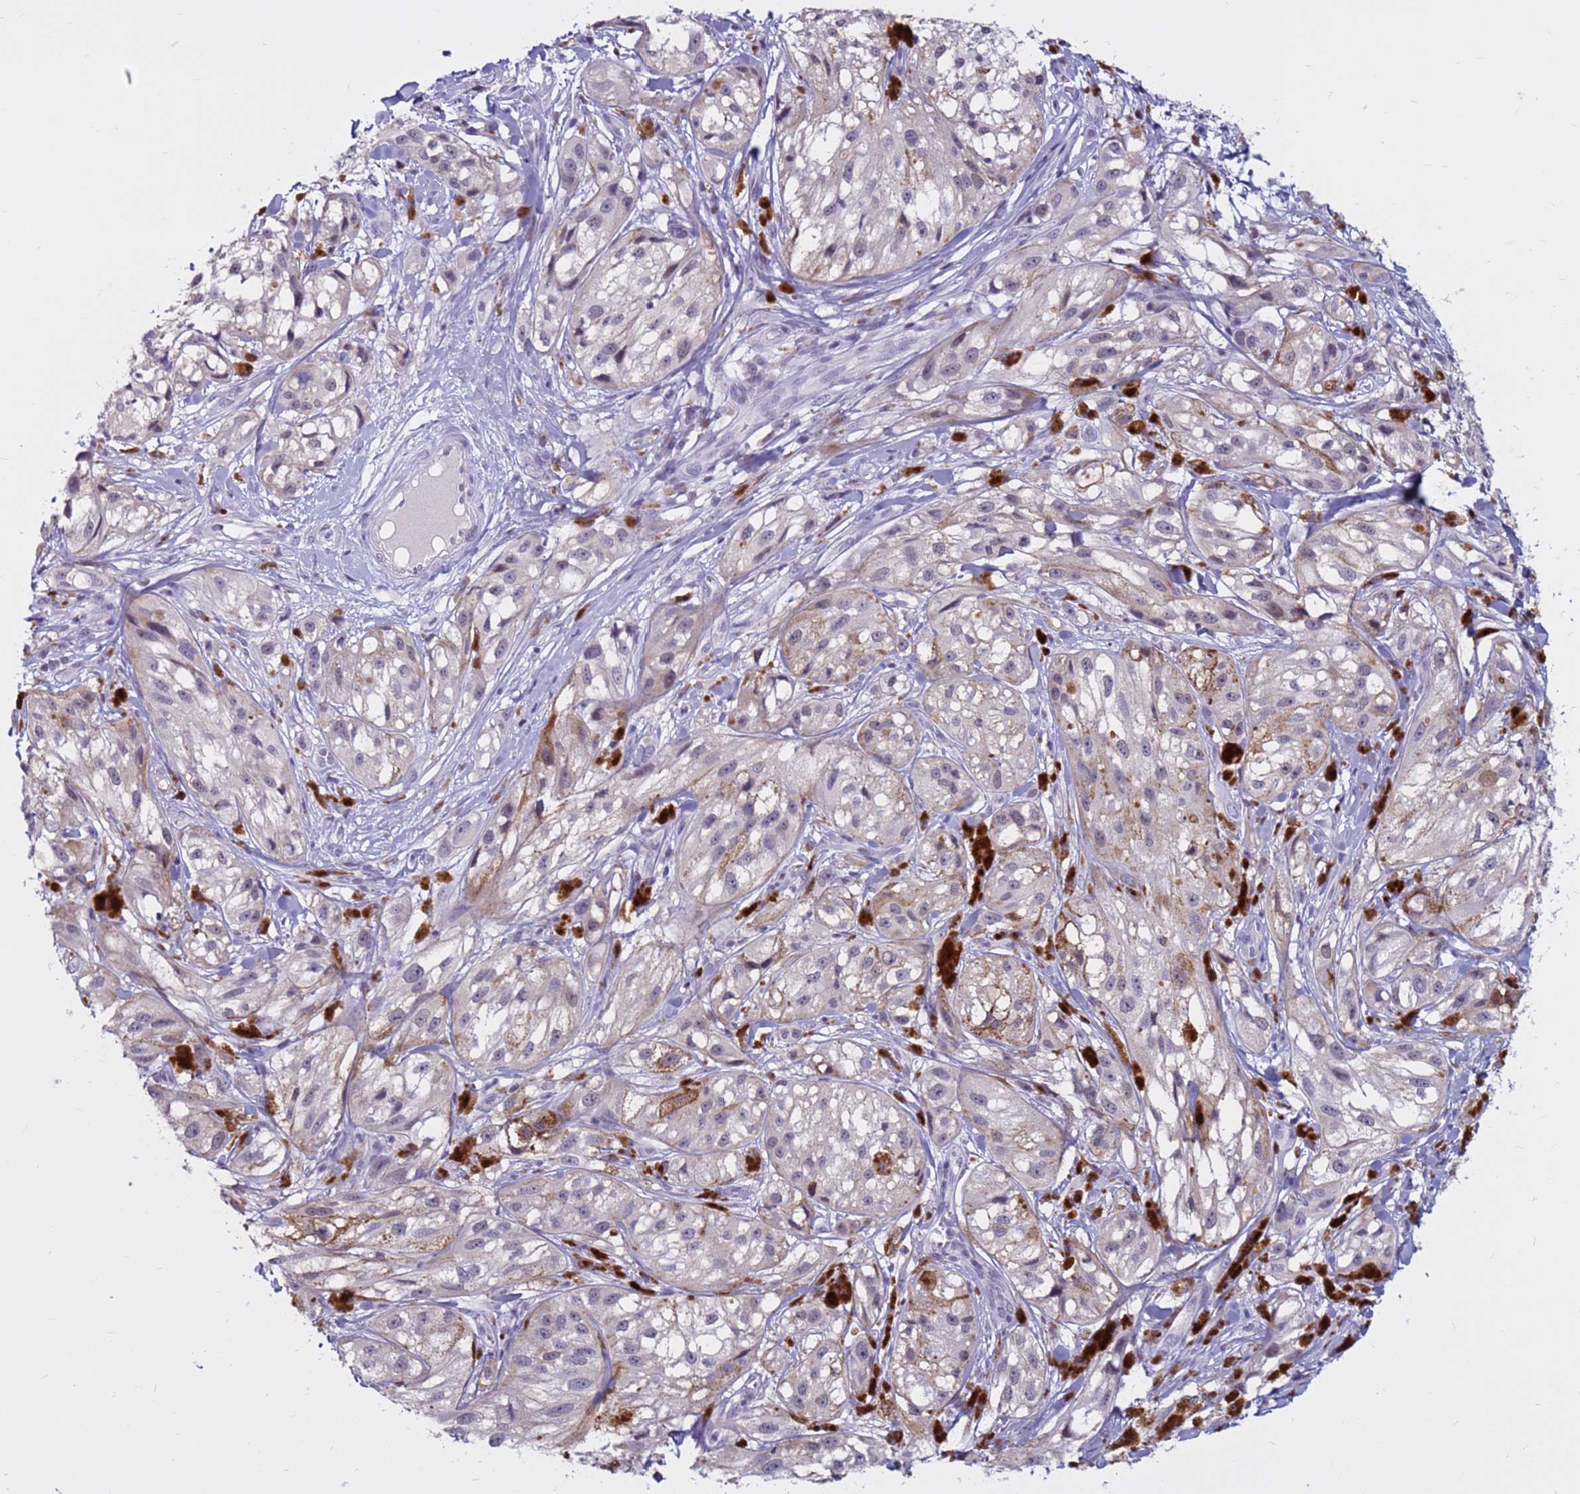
{"staining": {"intensity": "negative", "quantity": "none", "location": "none"}, "tissue": "melanoma", "cell_type": "Tumor cells", "image_type": "cancer", "snomed": [{"axis": "morphology", "description": "Malignant melanoma, NOS"}, {"axis": "topography", "description": "Skin"}], "caption": "Photomicrograph shows no protein expression in tumor cells of malignant melanoma tissue.", "gene": "CDK2AP2", "patient": {"sex": "male", "age": 88}}